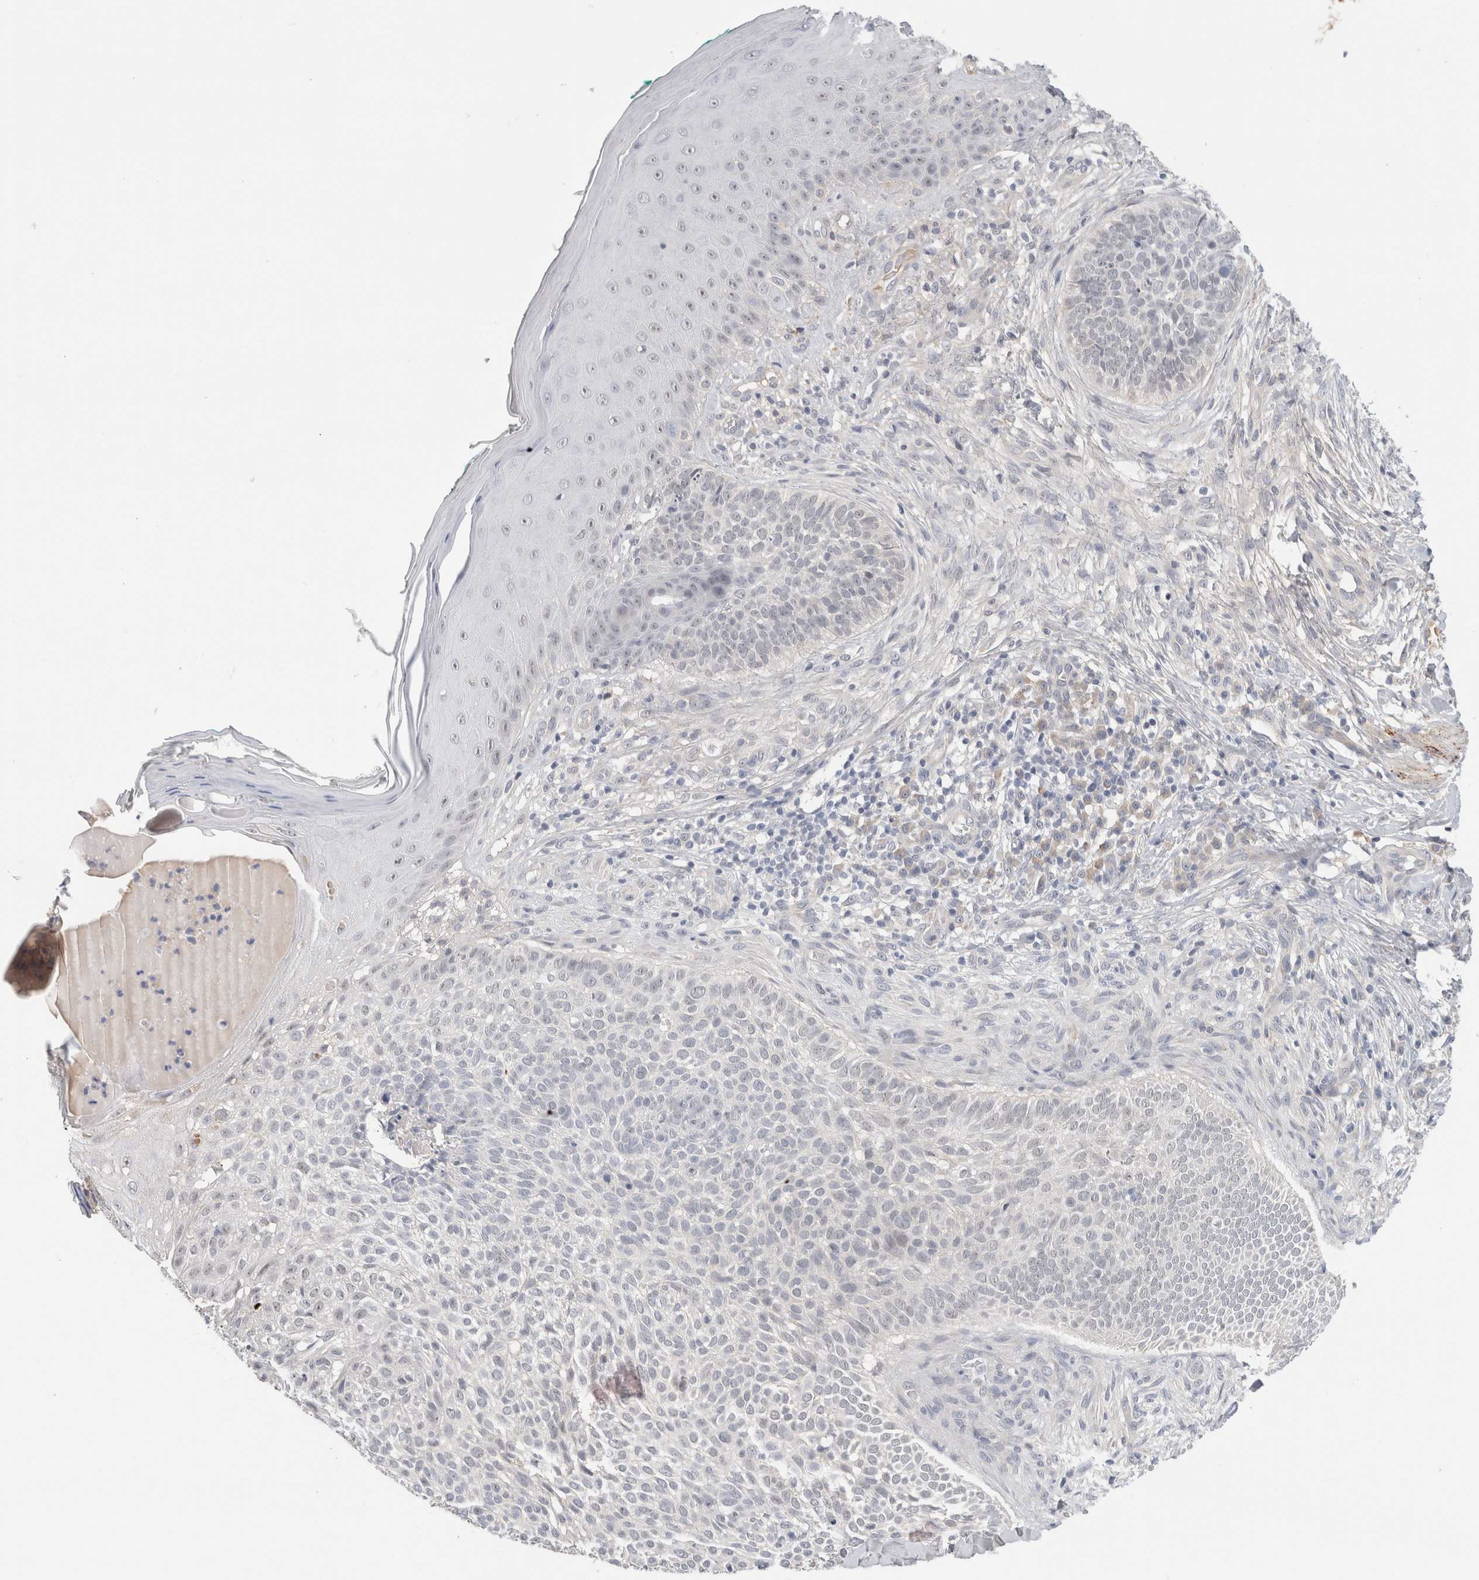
{"staining": {"intensity": "negative", "quantity": "none", "location": "none"}, "tissue": "skin cancer", "cell_type": "Tumor cells", "image_type": "cancer", "snomed": [{"axis": "morphology", "description": "Normal tissue, NOS"}, {"axis": "morphology", "description": "Basal cell carcinoma"}, {"axis": "topography", "description": "Skin"}], "caption": "Tumor cells show no significant staining in skin cancer.", "gene": "HCN3", "patient": {"sex": "male", "age": 67}}